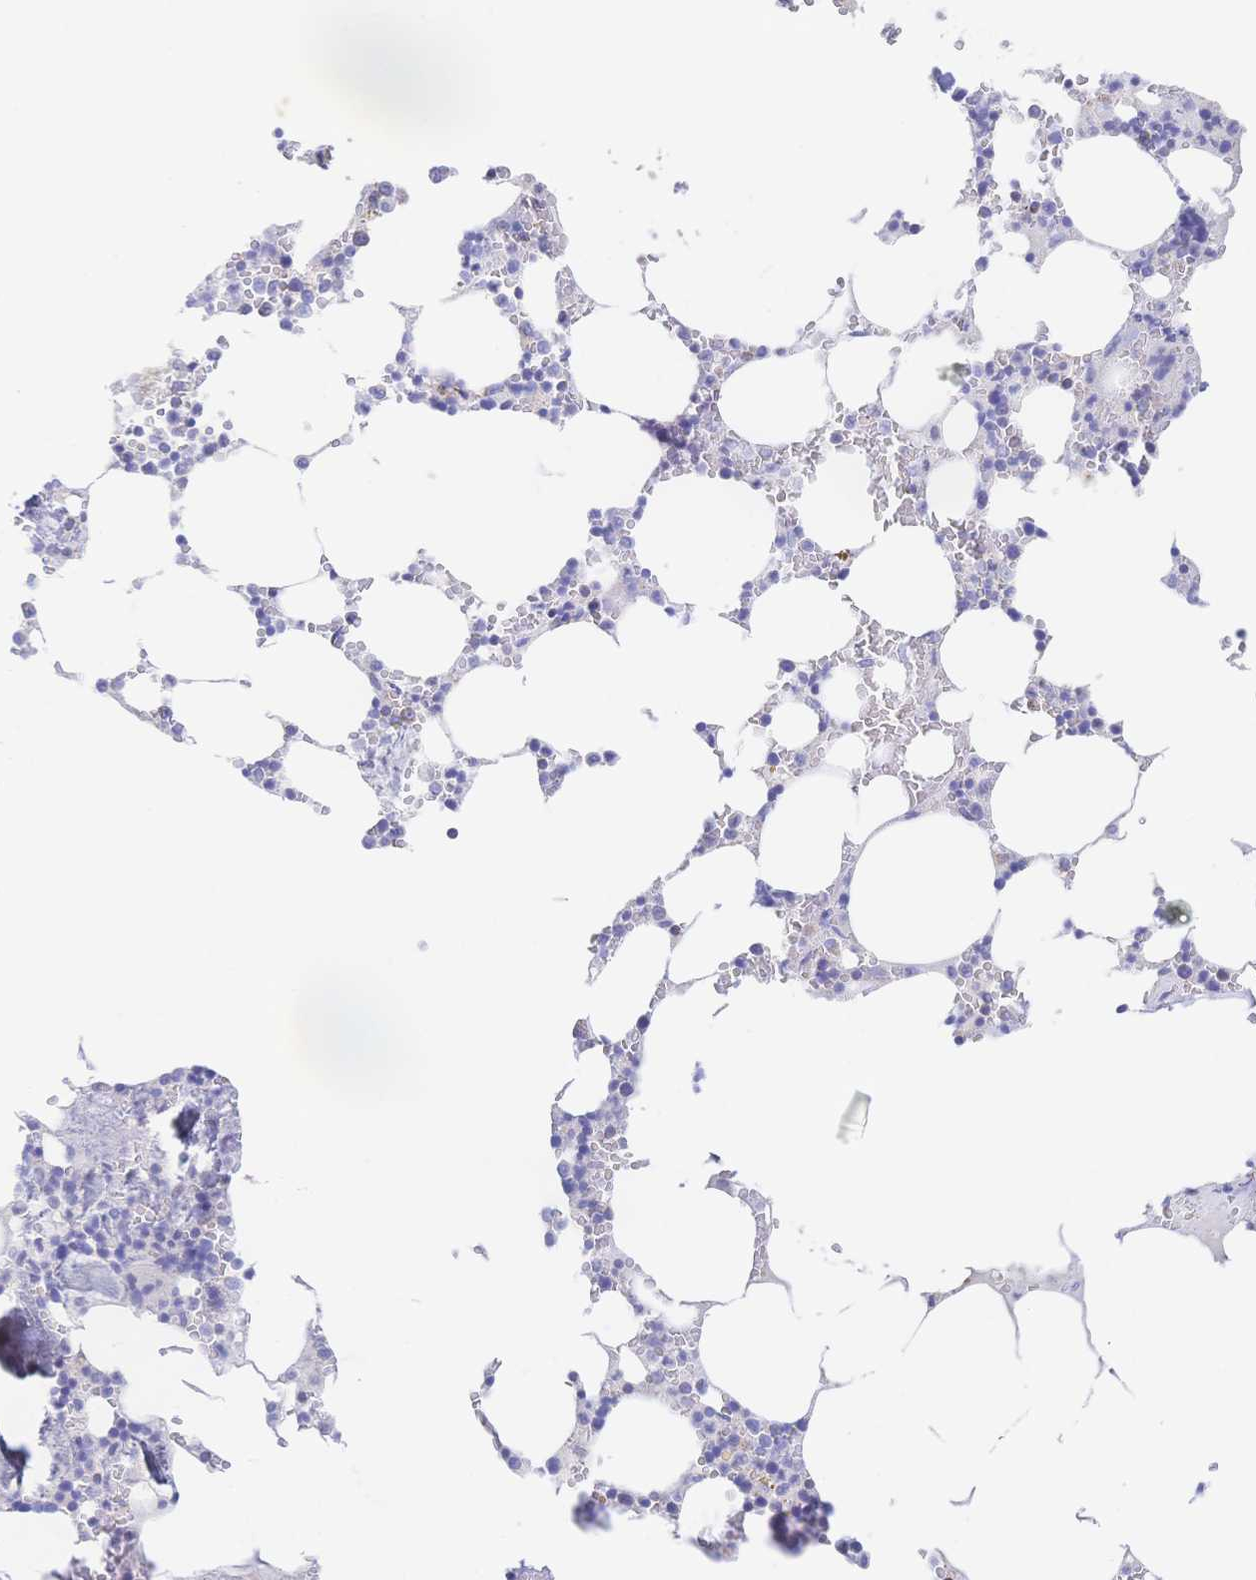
{"staining": {"intensity": "negative", "quantity": "none", "location": "none"}, "tissue": "bone marrow", "cell_type": "Hematopoietic cells", "image_type": "normal", "snomed": [{"axis": "morphology", "description": "Normal tissue, NOS"}, {"axis": "topography", "description": "Bone marrow"}], "caption": "This micrograph is of unremarkable bone marrow stained with immunohistochemistry to label a protein in brown with the nuclei are counter-stained blue. There is no staining in hematopoietic cells.", "gene": "SYNGR4", "patient": {"sex": "male", "age": 54}}